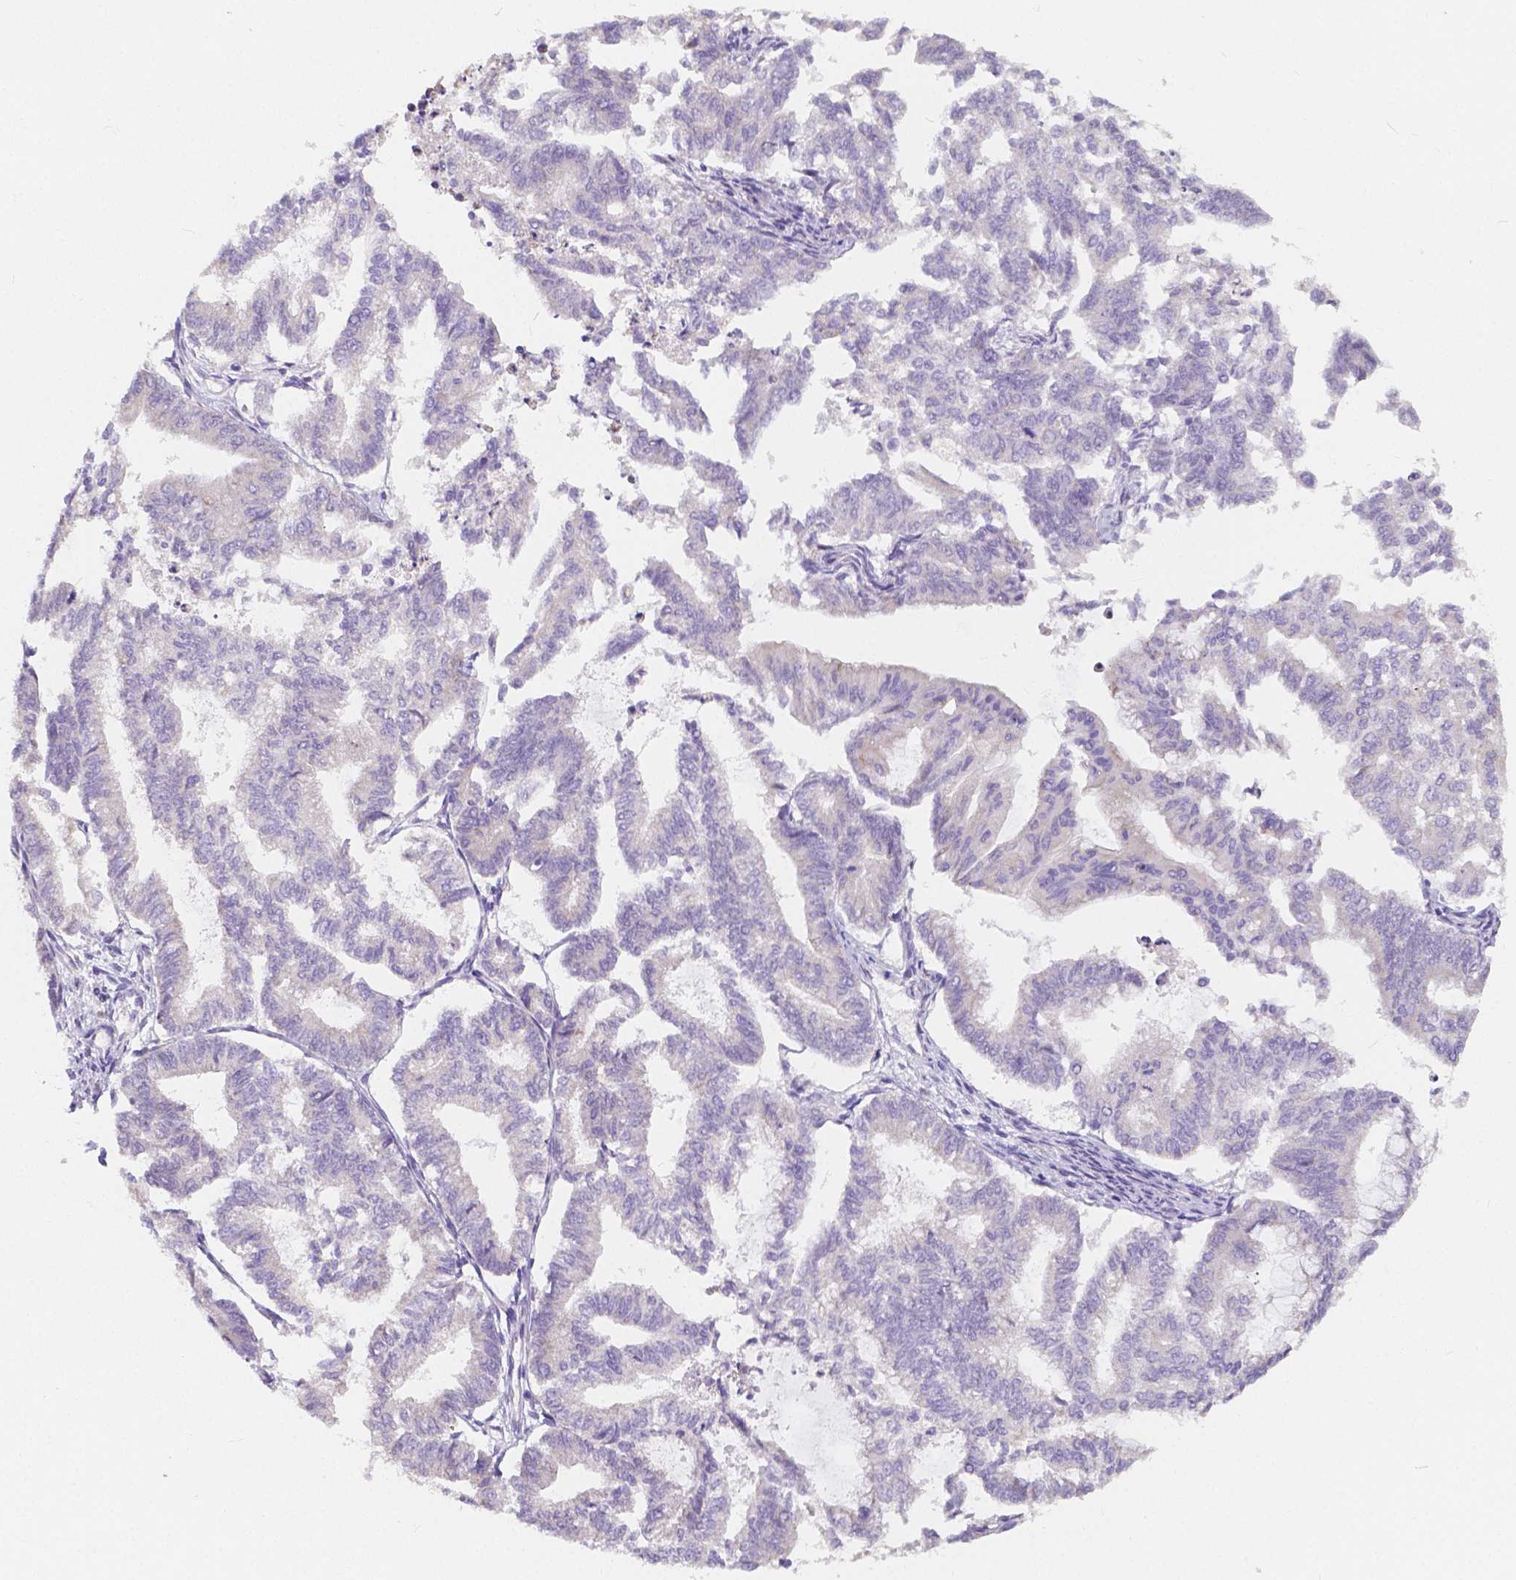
{"staining": {"intensity": "negative", "quantity": "none", "location": "none"}, "tissue": "endometrial cancer", "cell_type": "Tumor cells", "image_type": "cancer", "snomed": [{"axis": "morphology", "description": "Adenocarcinoma, NOS"}, {"axis": "topography", "description": "Endometrium"}], "caption": "Adenocarcinoma (endometrial) was stained to show a protein in brown. There is no significant expression in tumor cells.", "gene": "RNF186", "patient": {"sex": "female", "age": 79}}